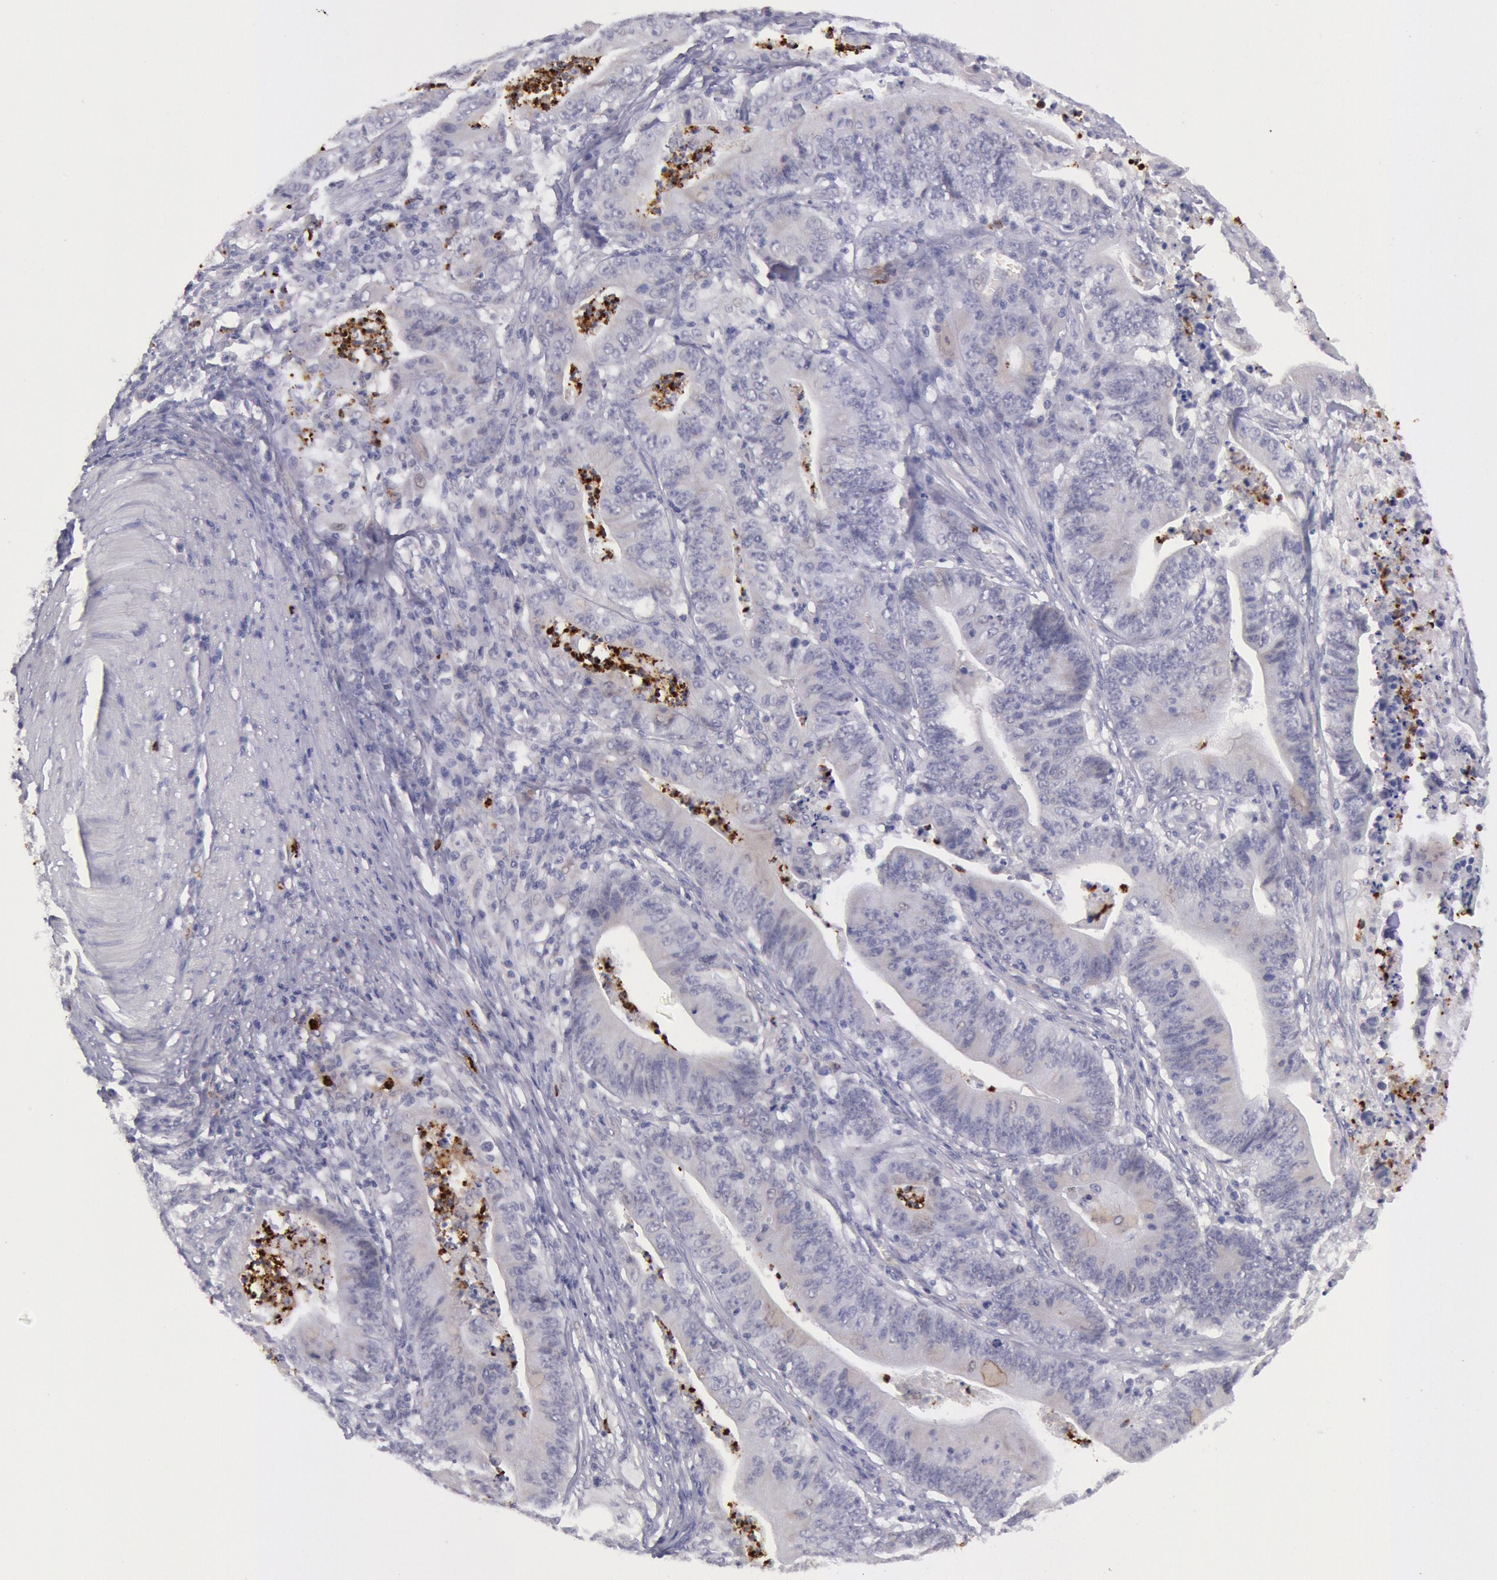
{"staining": {"intensity": "negative", "quantity": "none", "location": "none"}, "tissue": "stomach cancer", "cell_type": "Tumor cells", "image_type": "cancer", "snomed": [{"axis": "morphology", "description": "Adenocarcinoma, NOS"}, {"axis": "topography", "description": "Stomach, lower"}], "caption": "This is an IHC image of stomach cancer (adenocarcinoma). There is no positivity in tumor cells.", "gene": "KDM6A", "patient": {"sex": "female", "age": 86}}